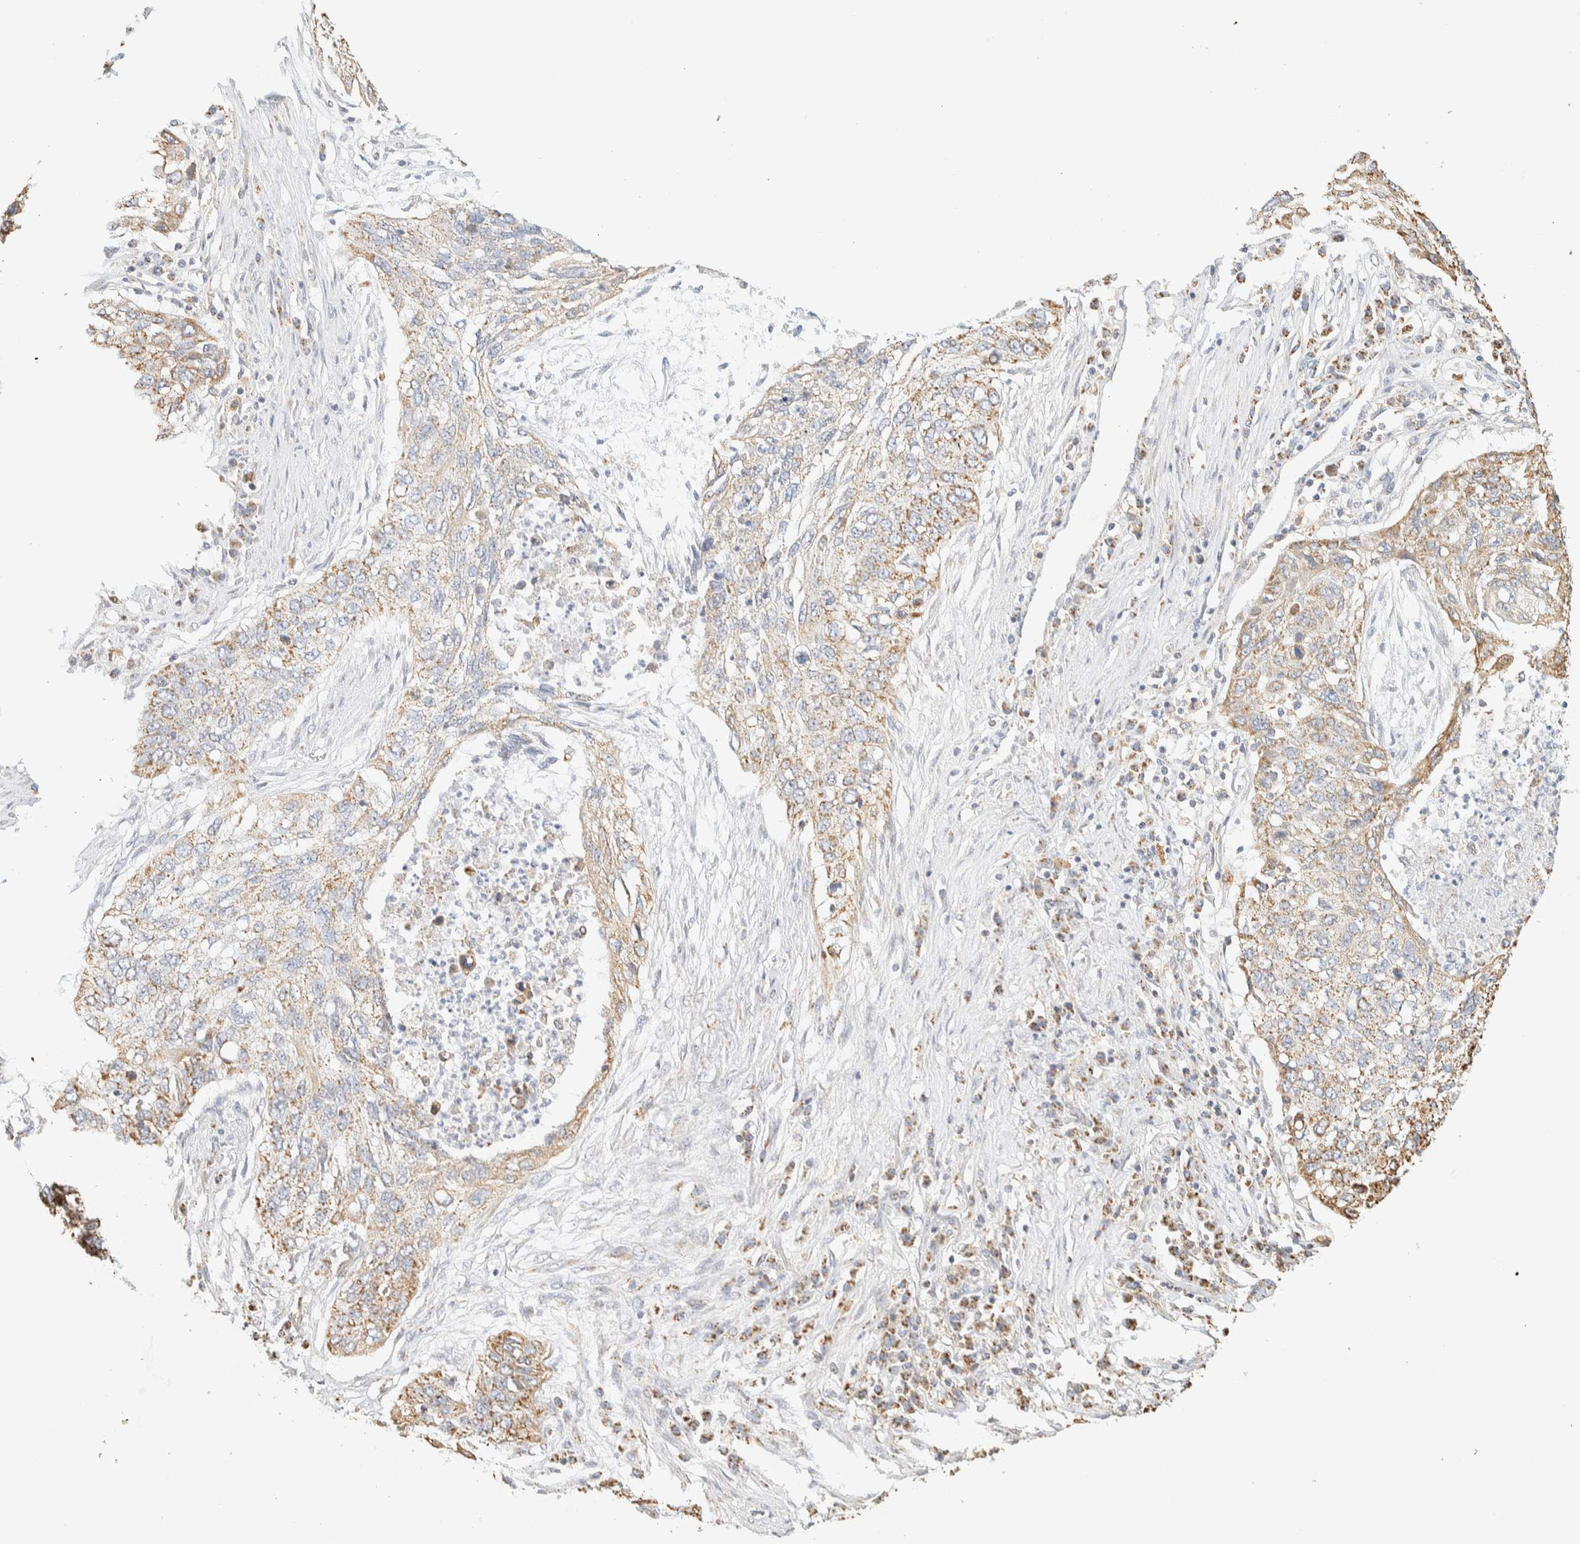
{"staining": {"intensity": "weak", "quantity": ">75%", "location": "cytoplasmic/membranous"}, "tissue": "lung cancer", "cell_type": "Tumor cells", "image_type": "cancer", "snomed": [{"axis": "morphology", "description": "Squamous cell carcinoma, NOS"}, {"axis": "topography", "description": "Lung"}], "caption": "Weak cytoplasmic/membranous expression is present in approximately >75% of tumor cells in lung cancer. The staining is performed using DAB brown chromogen to label protein expression. The nuclei are counter-stained blue using hematoxylin.", "gene": "APBB2", "patient": {"sex": "female", "age": 63}}